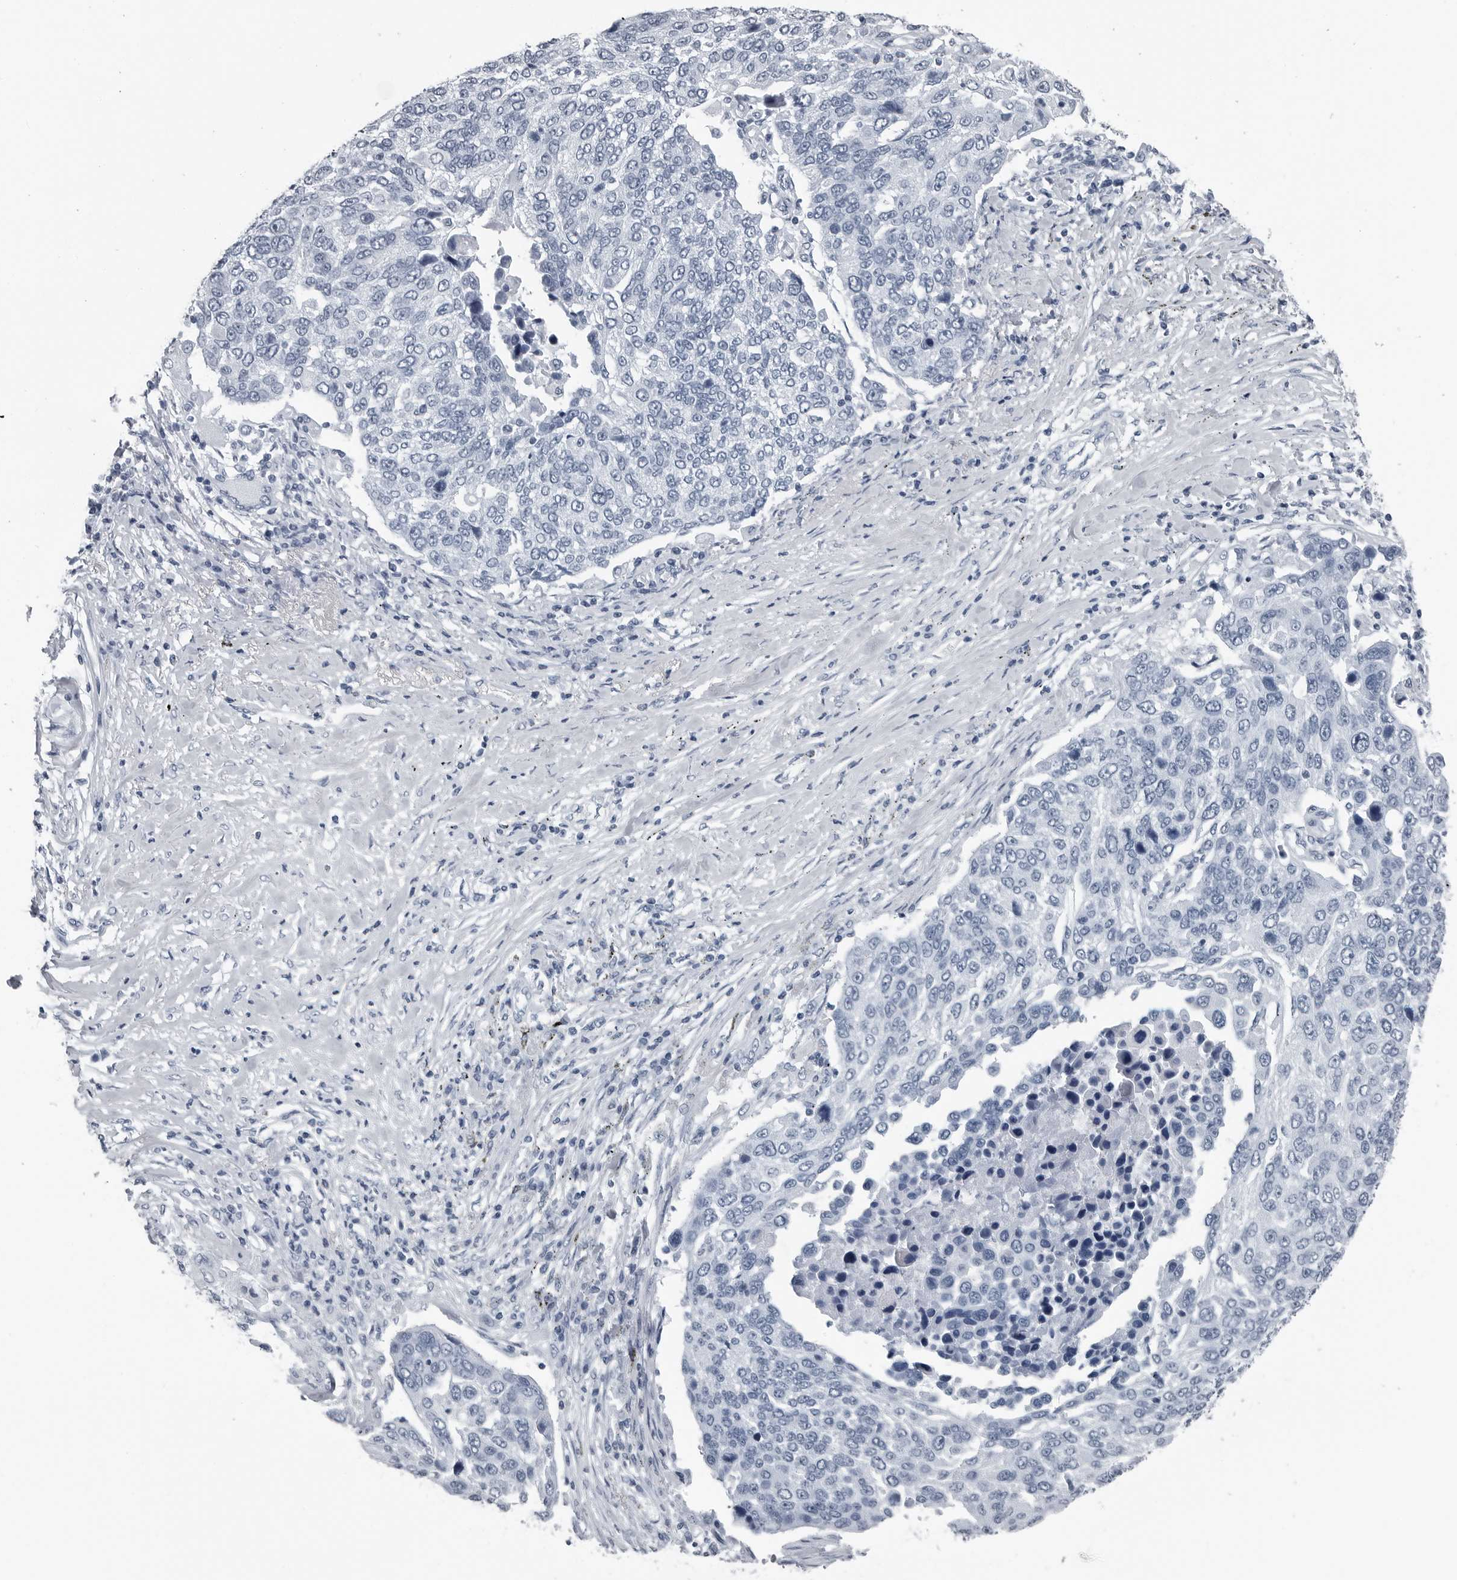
{"staining": {"intensity": "negative", "quantity": "none", "location": "none"}, "tissue": "lung cancer", "cell_type": "Tumor cells", "image_type": "cancer", "snomed": [{"axis": "morphology", "description": "Squamous cell carcinoma, NOS"}, {"axis": "topography", "description": "Lung"}], "caption": "There is no significant staining in tumor cells of lung cancer.", "gene": "SPINK1", "patient": {"sex": "male", "age": 66}}